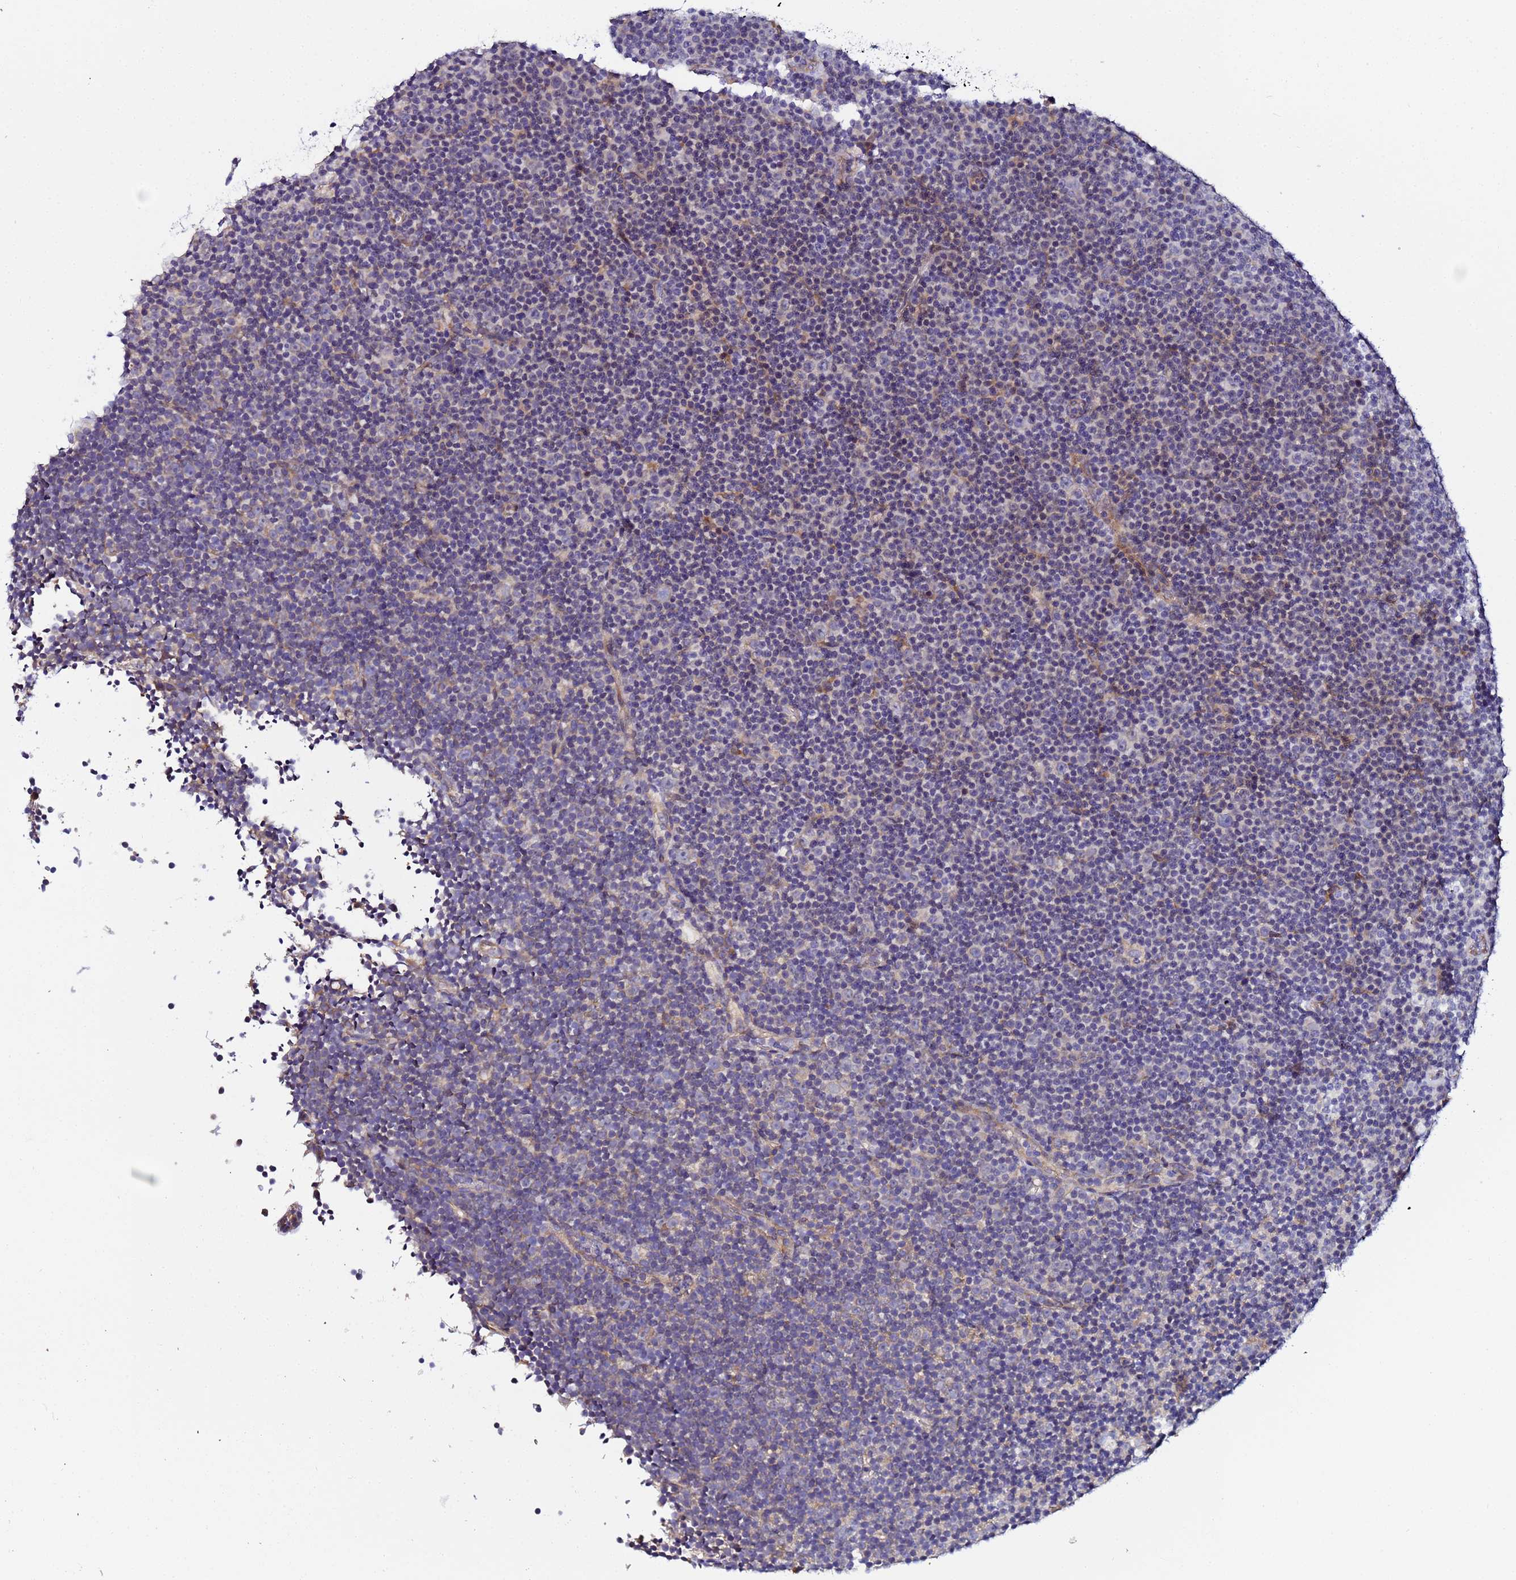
{"staining": {"intensity": "negative", "quantity": "none", "location": "none"}, "tissue": "lymphoma", "cell_type": "Tumor cells", "image_type": "cancer", "snomed": [{"axis": "morphology", "description": "Malignant lymphoma, non-Hodgkin's type, Low grade"}, {"axis": "topography", "description": "Lymph node"}], "caption": "Tumor cells are negative for brown protein staining in lymphoma.", "gene": "JRKL", "patient": {"sex": "female", "age": 67}}